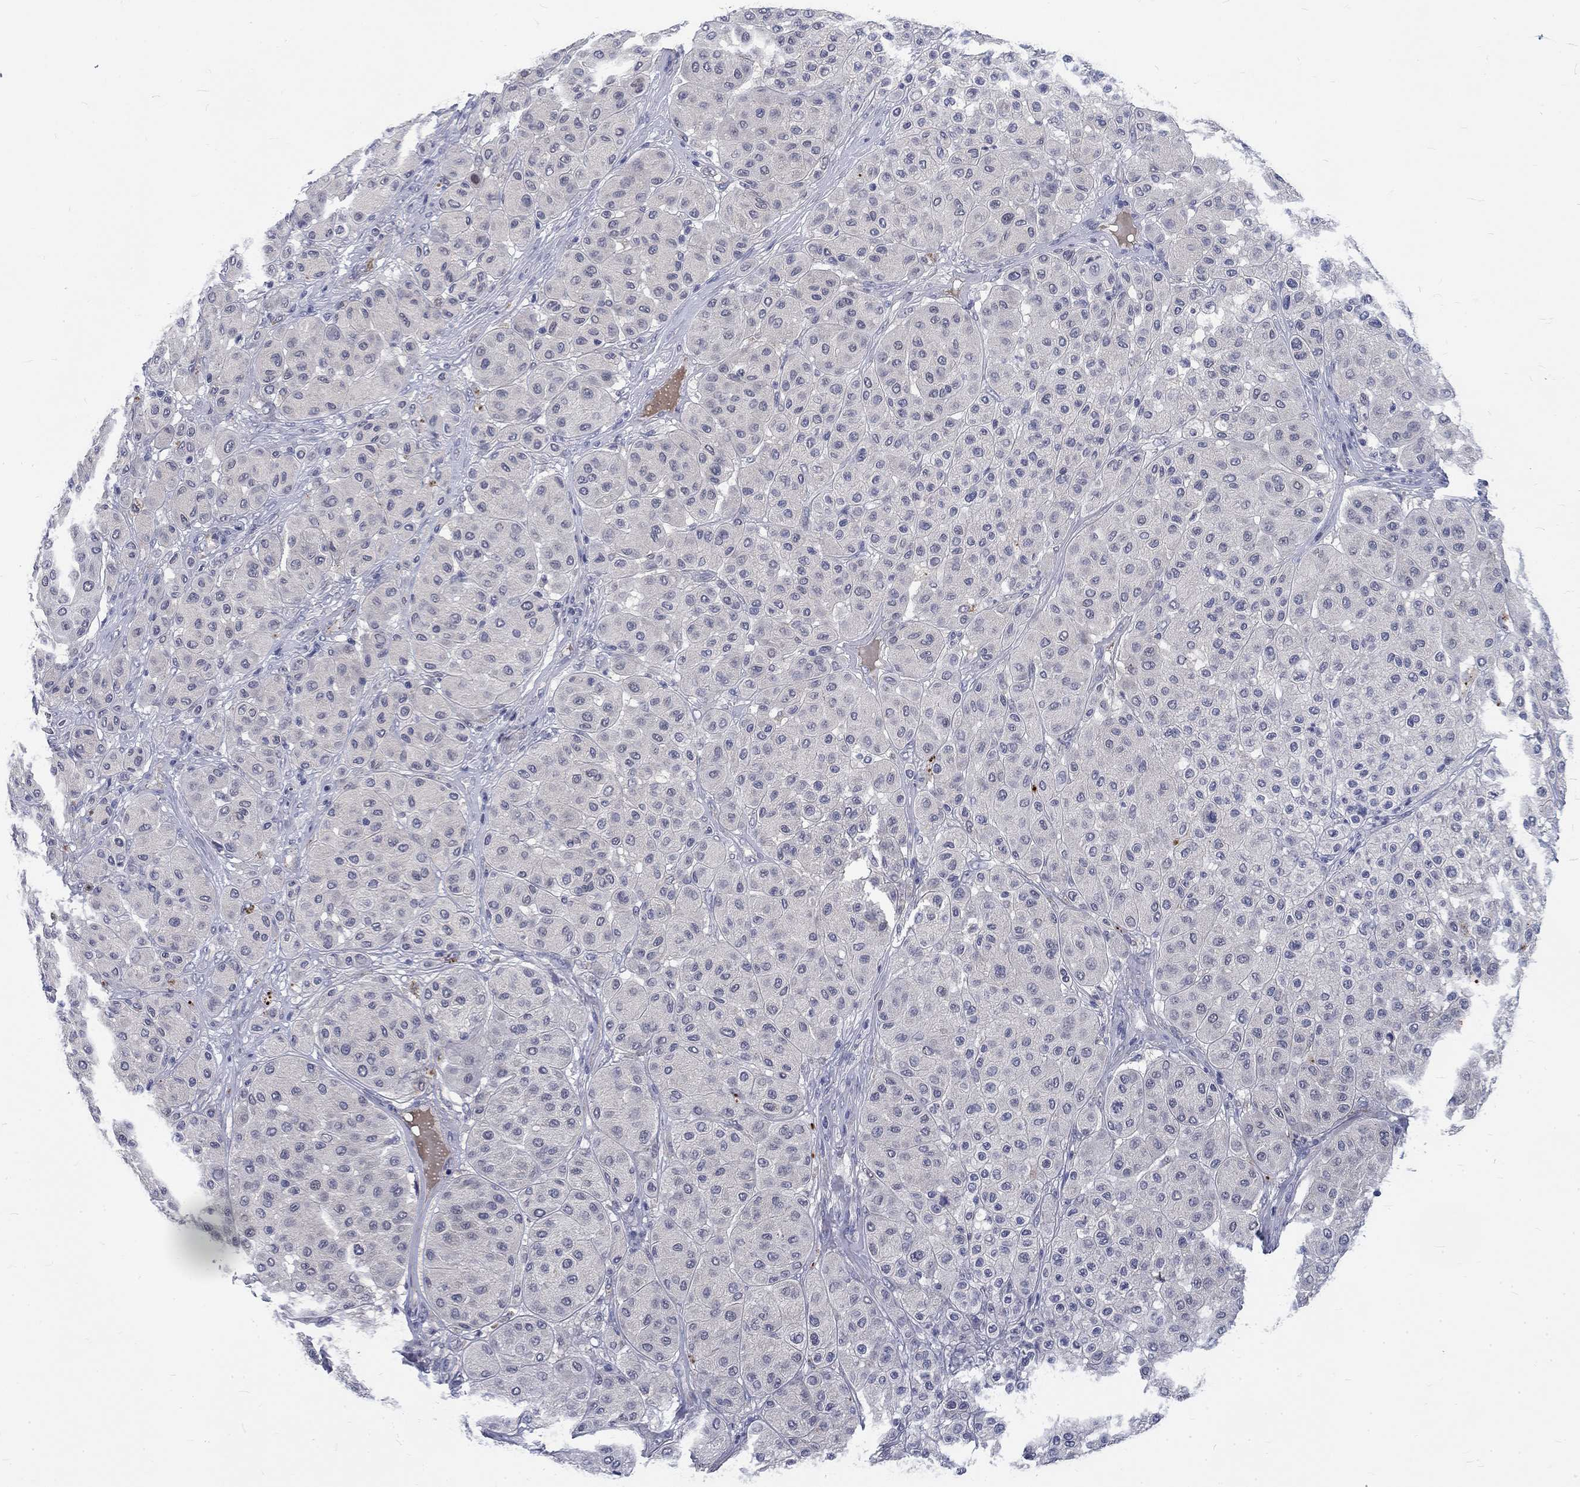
{"staining": {"intensity": "negative", "quantity": "none", "location": "none"}, "tissue": "melanoma", "cell_type": "Tumor cells", "image_type": "cancer", "snomed": [{"axis": "morphology", "description": "Malignant melanoma, Metastatic site"}, {"axis": "topography", "description": "Smooth muscle"}], "caption": "Immunohistochemistry photomicrograph of melanoma stained for a protein (brown), which shows no staining in tumor cells.", "gene": "PHKA1", "patient": {"sex": "male", "age": 41}}